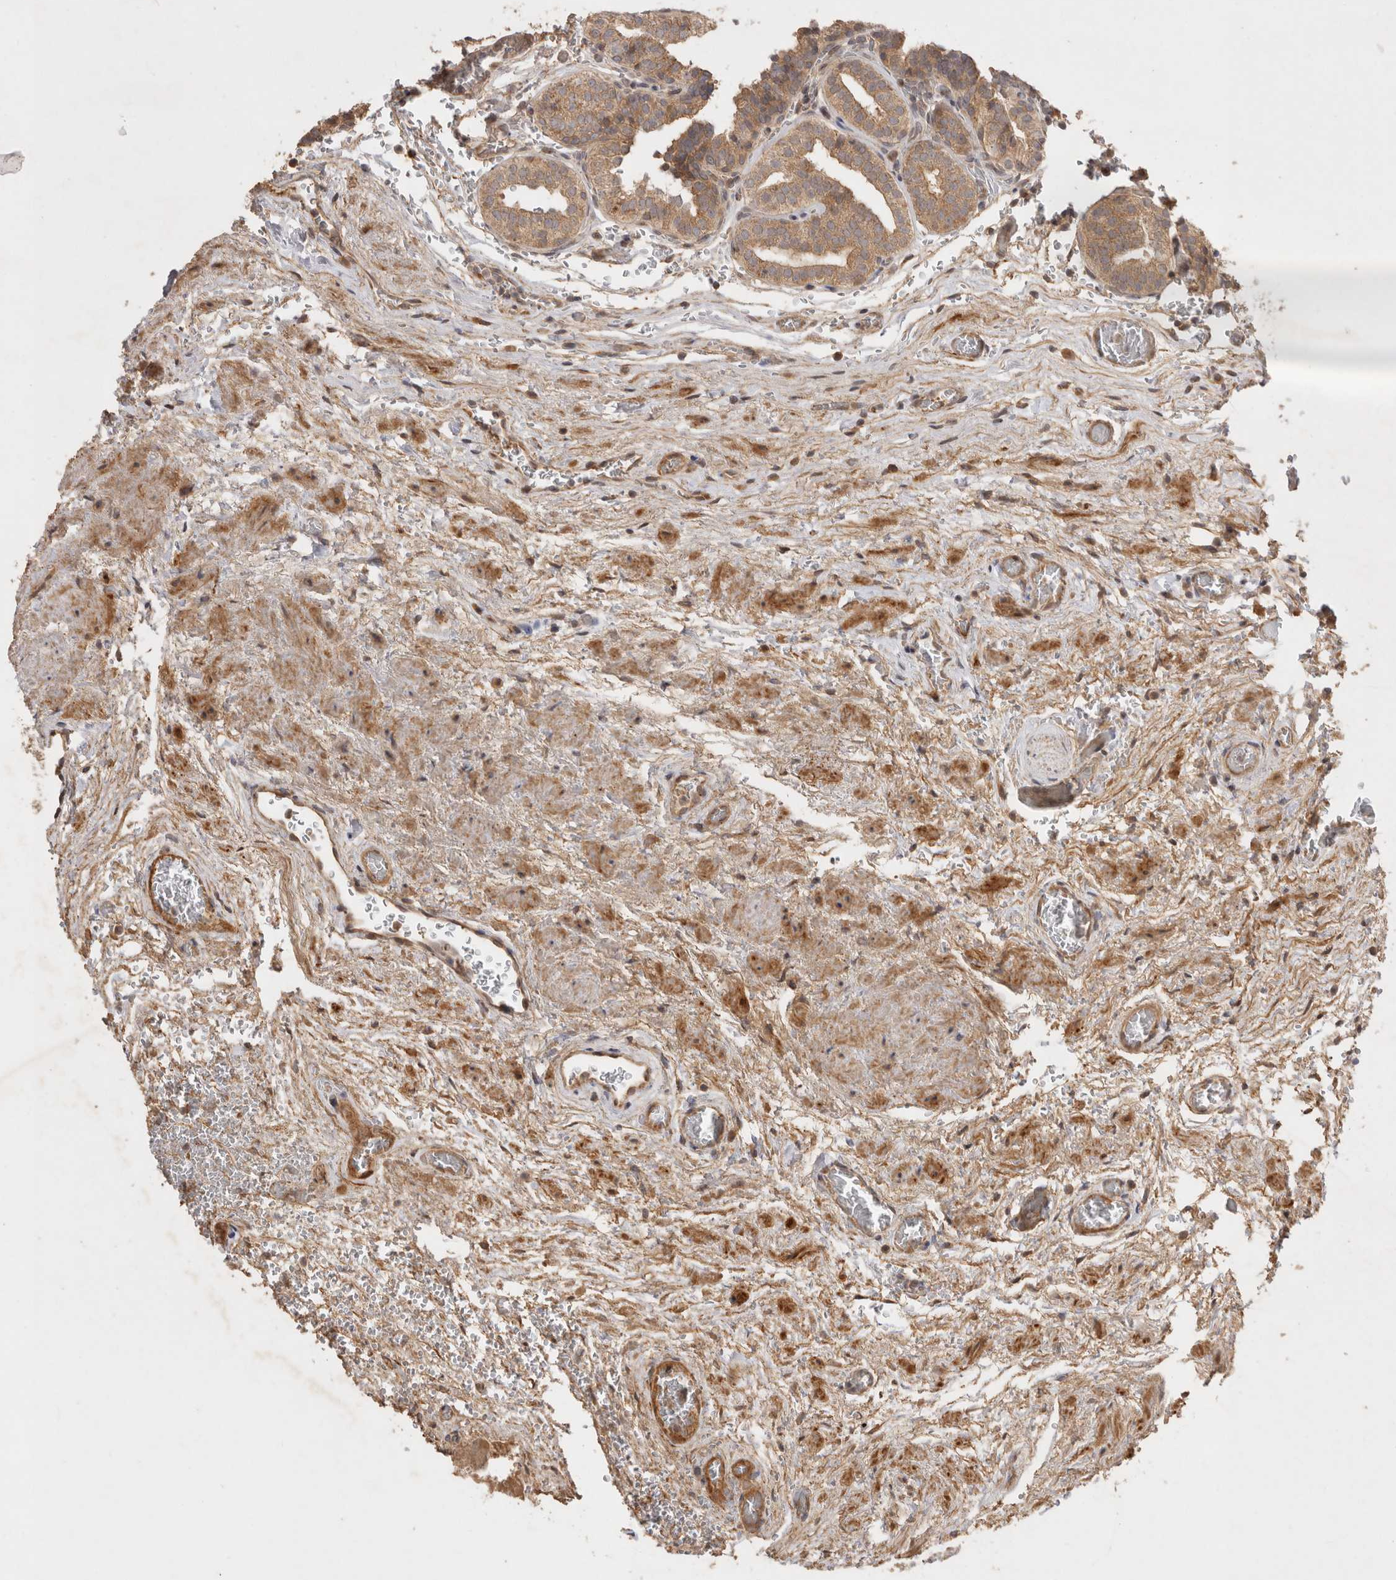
{"staining": {"intensity": "weak", "quantity": ">75%", "location": "cytoplasmic/membranous"}, "tissue": "prostate", "cell_type": "Glandular cells", "image_type": "normal", "snomed": [{"axis": "morphology", "description": "Normal tissue, NOS"}, {"axis": "topography", "description": "Prostate"}], "caption": "Immunohistochemistry micrograph of normal prostate stained for a protein (brown), which exhibits low levels of weak cytoplasmic/membranous expression in approximately >75% of glandular cells.", "gene": "PPP1R42", "patient": {"sex": "male", "age": 48}}